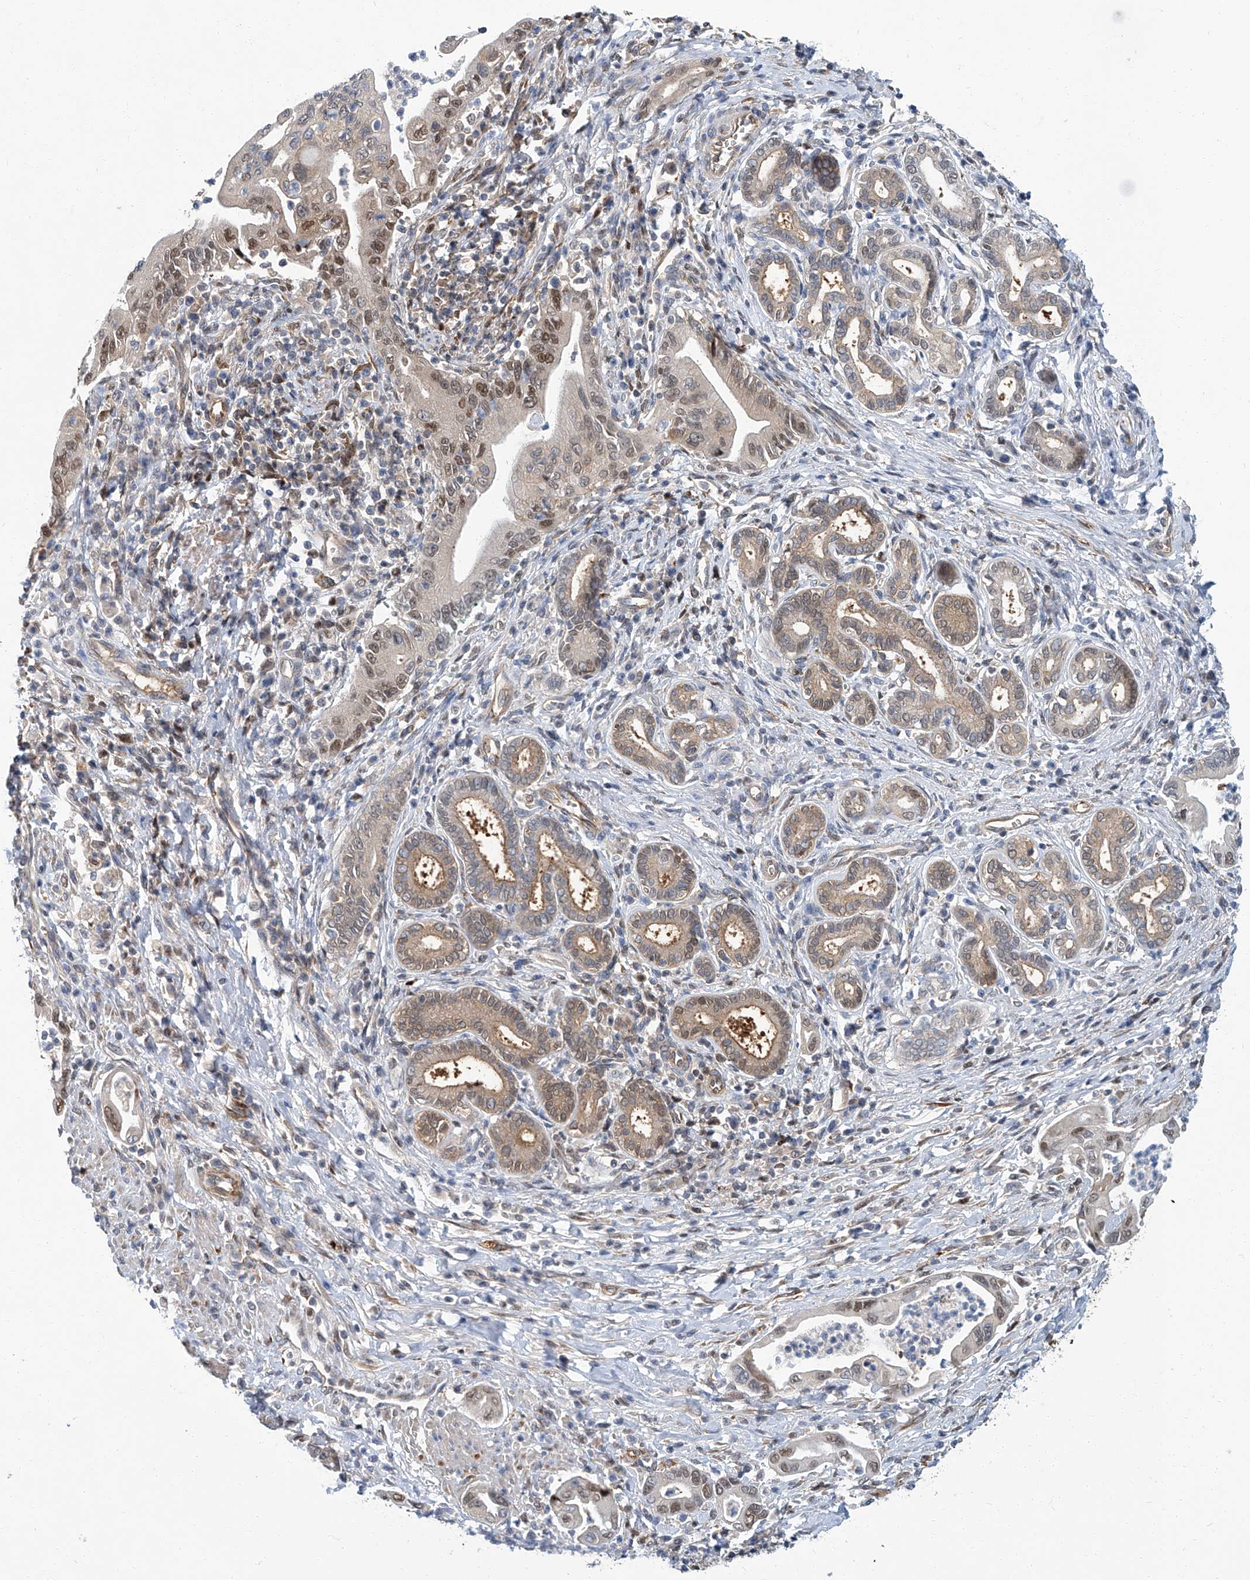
{"staining": {"intensity": "moderate", "quantity": "25%-75%", "location": "cytoplasmic/membranous,nuclear"}, "tissue": "pancreatic cancer", "cell_type": "Tumor cells", "image_type": "cancer", "snomed": [{"axis": "morphology", "description": "Adenocarcinoma, NOS"}, {"axis": "topography", "description": "Pancreas"}], "caption": "Moderate cytoplasmic/membranous and nuclear protein positivity is appreciated in about 25%-75% of tumor cells in pancreatic cancer. Nuclei are stained in blue.", "gene": "PSMB10", "patient": {"sex": "male", "age": 78}}